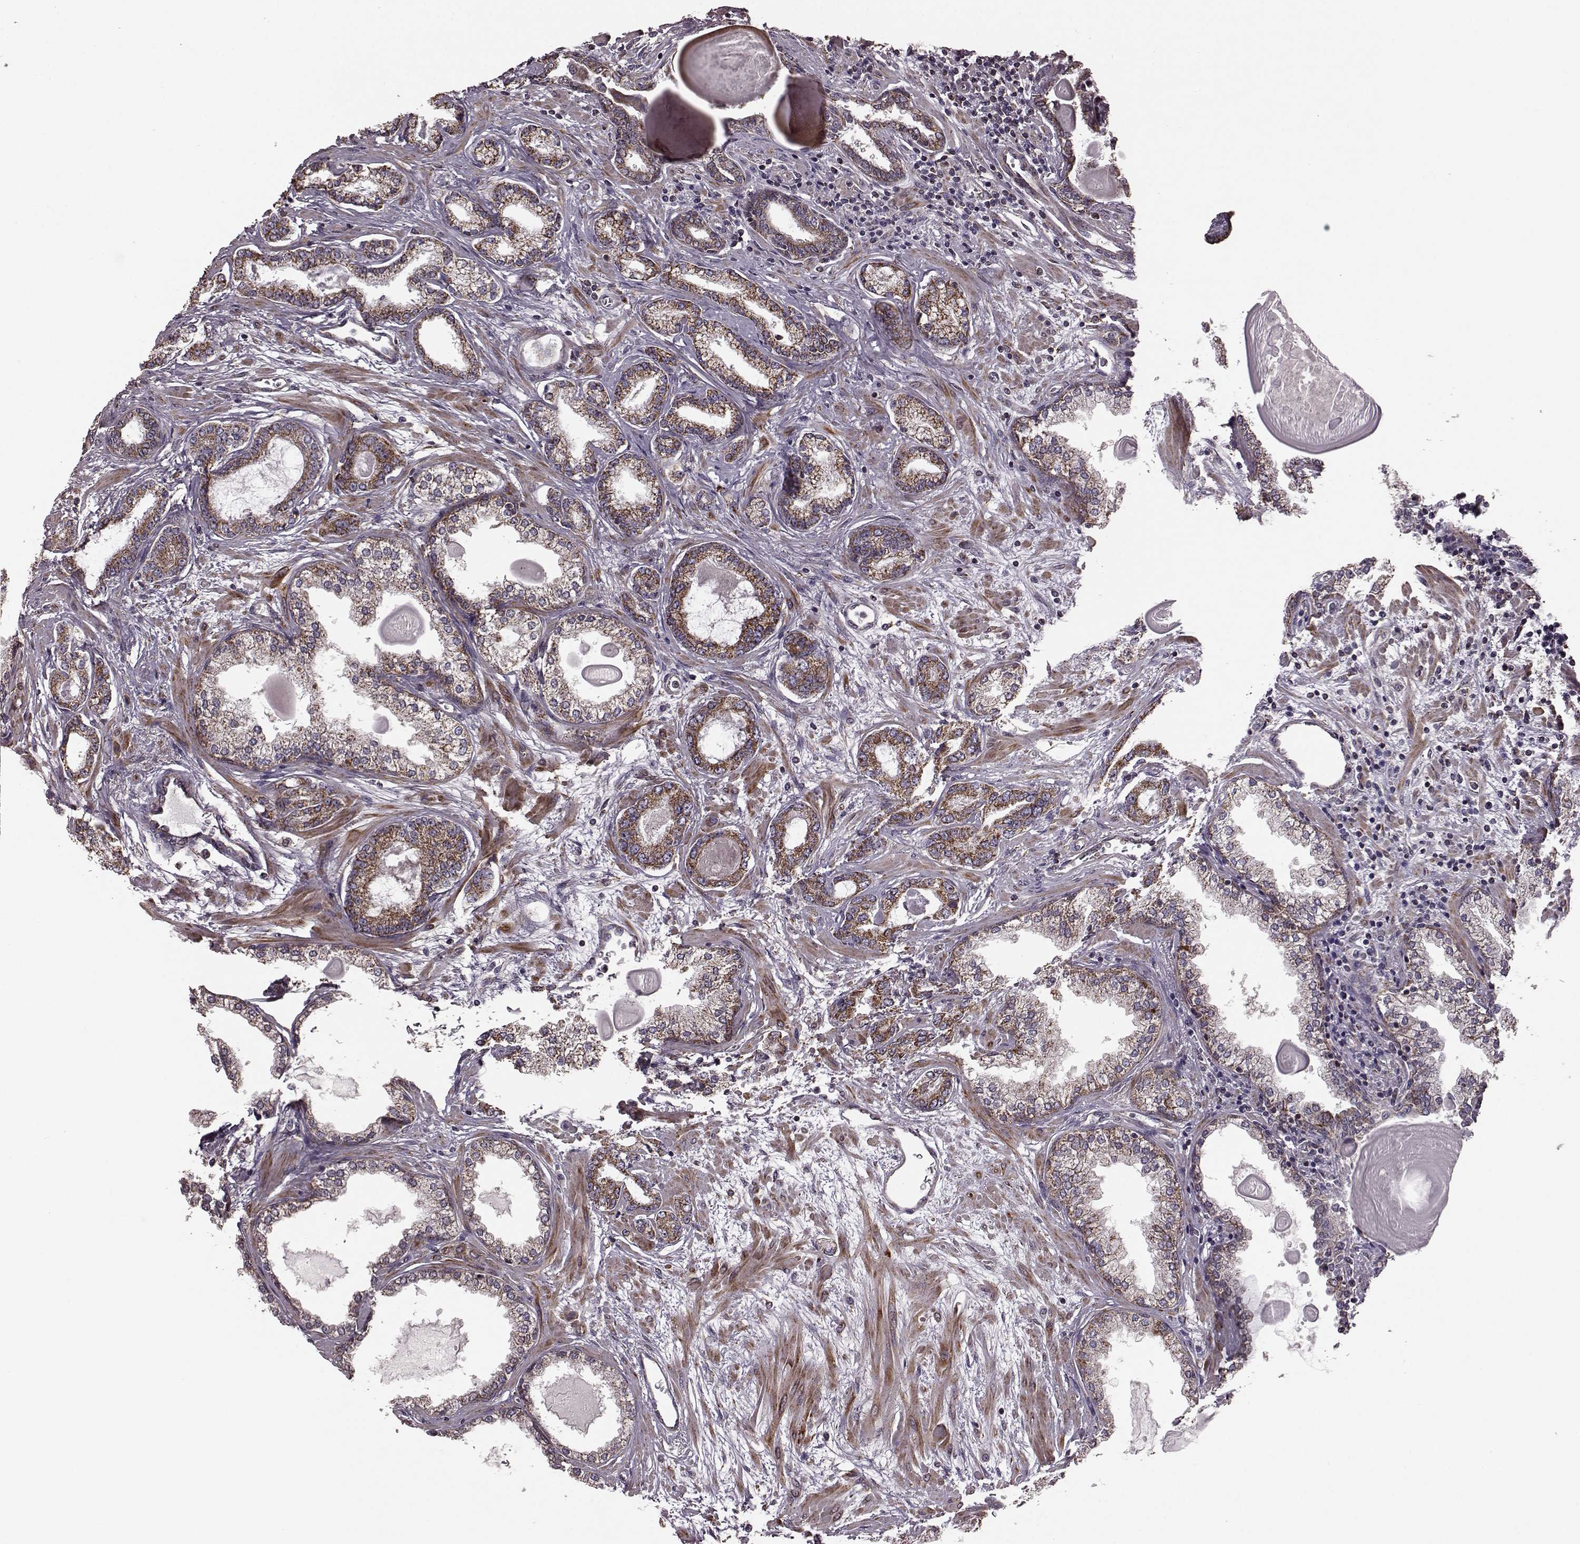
{"staining": {"intensity": "strong", "quantity": ">75%", "location": "cytoplasmic/membranous"}, "tissue": "prostate cancer", "cell_type": "Tumor cells", "image_type": "cancer", "snomed": [{"axis": "morphology", "description": "Normal tissue, NOS"}, {"axis": "morphology", "description": "Adenocarcinoma, High grade"}, {"axis": "topography", "description": "Prostate"}], "caption": "Prostate cancer (adenocarcinoma (high-grade)) tissue shows strong cytoplasmic/membranous positivity in approximately >75% of tumor cells Nuclei are stained in blue.", "gene": "PUDP", "patient": {"sex": "male", "age": 83}}